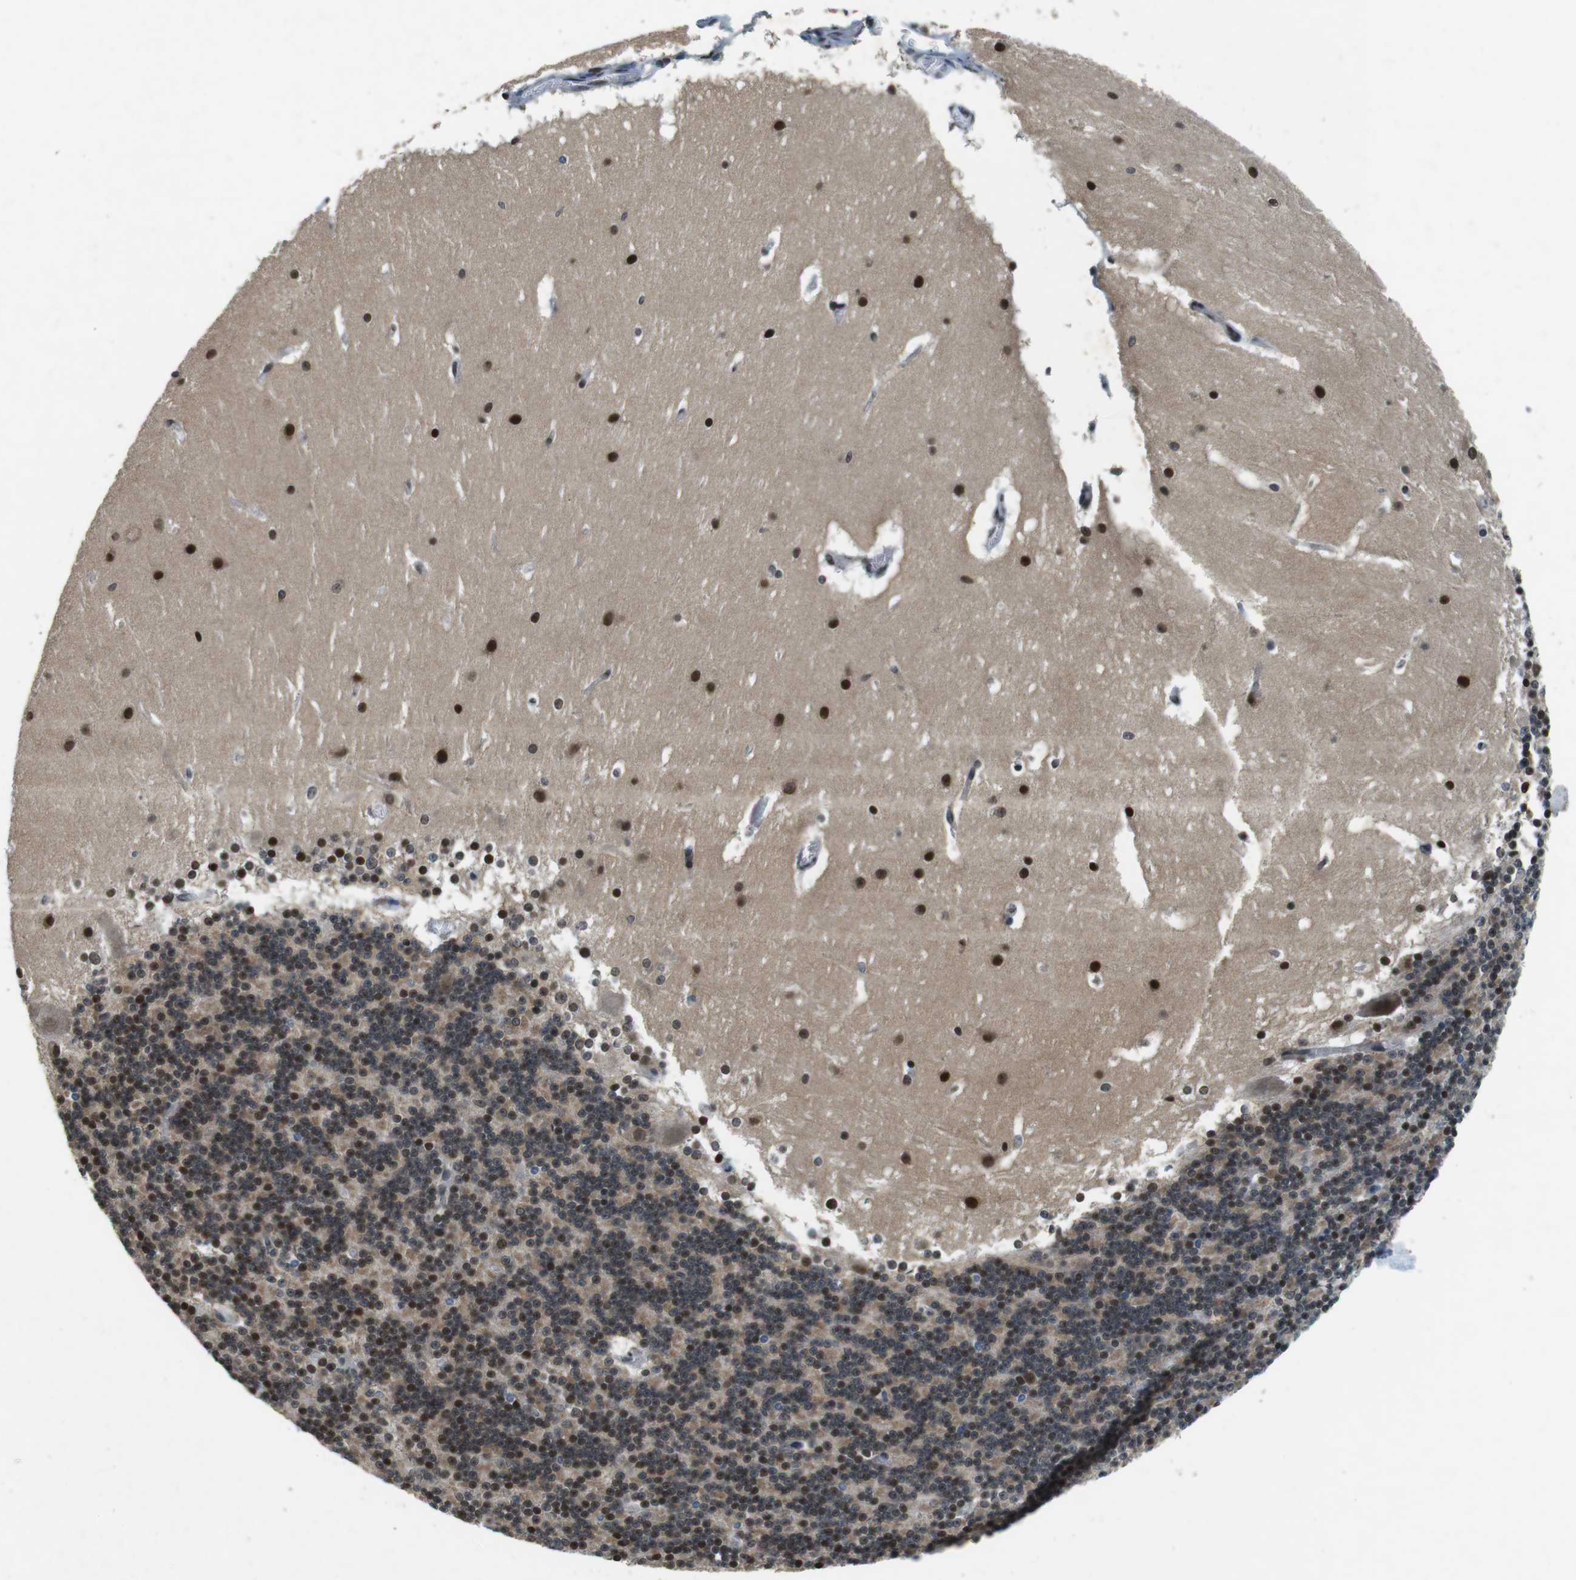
{"staining": {"intensity": "moderate", "quantity": "25%-75%", "location": "nuclear"}, "tissue": "cerebellum", "cell_type": "Cells in granular layer", "image_type": "normal", "snomed": [{"axis": "morphology", "description": "Normal tissue, NOS"}, {"axis": "topography", "description": "Cerebellum"}], "caption": "A photomicrograph of cerebellum stained for a protein shows moderate nuclear brown staining in cells in granular layer. The protein is shown in brown color, while the nuclei are stained blue.", "gene": "NEK4", "patient": {"sex": "female", "age": 19}}